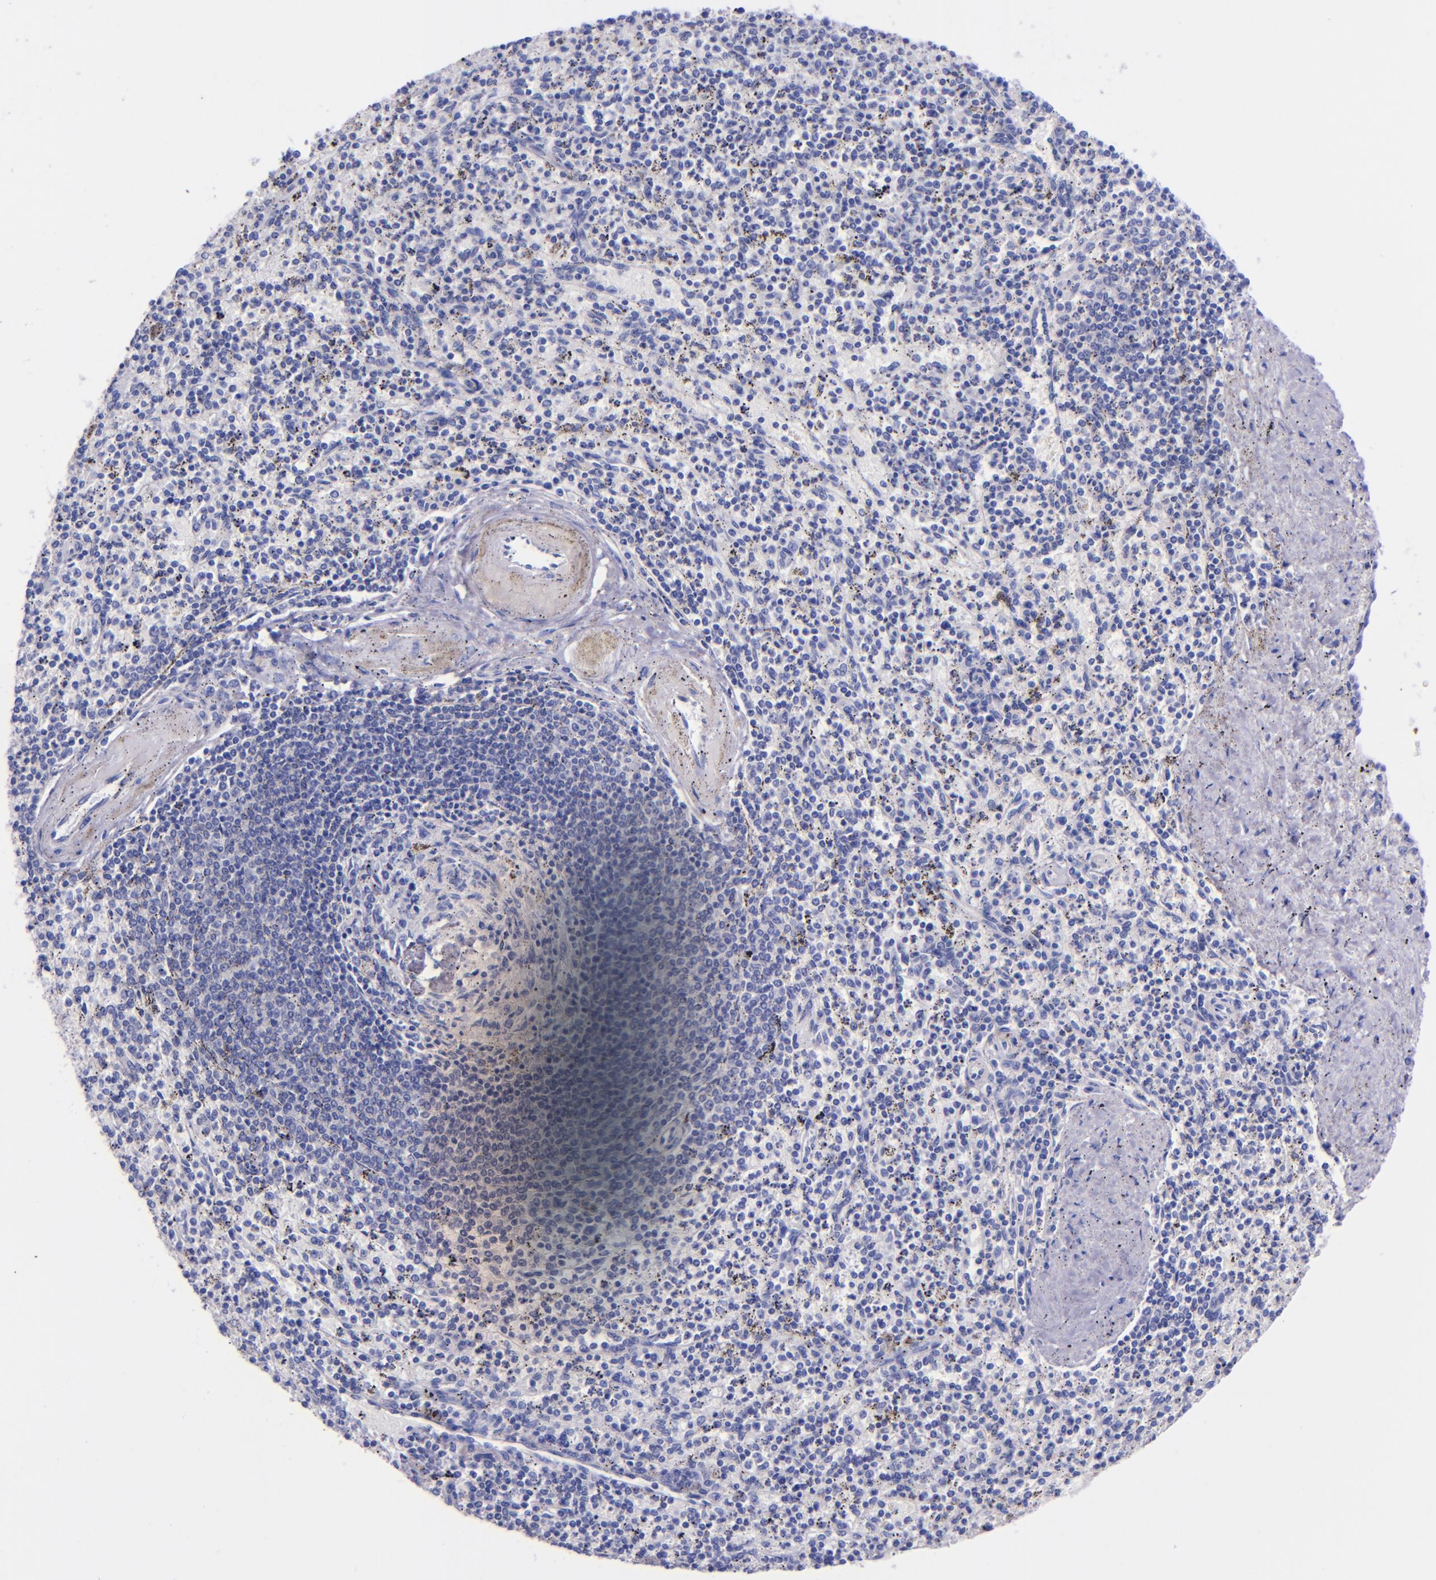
{"staining": {"intensity": "negative", "quantity": "none", "location": "none"}, "tissue": "spleen", "cell_type": "Cells in red pulp", "image_type": "normal", "snomed": [{"axis": "morphology", "description": "Normal tissue, NOS"}, {"axis": "topography", "description": "Spleen"}], "caption": "Immunohistochemistry photomicrograph of benign spleen stained for a protein (brown), which exhibits no expression in cells in red pulp.", "gene": "KNG1", "patient": {"sex": "male", "age": 72}}